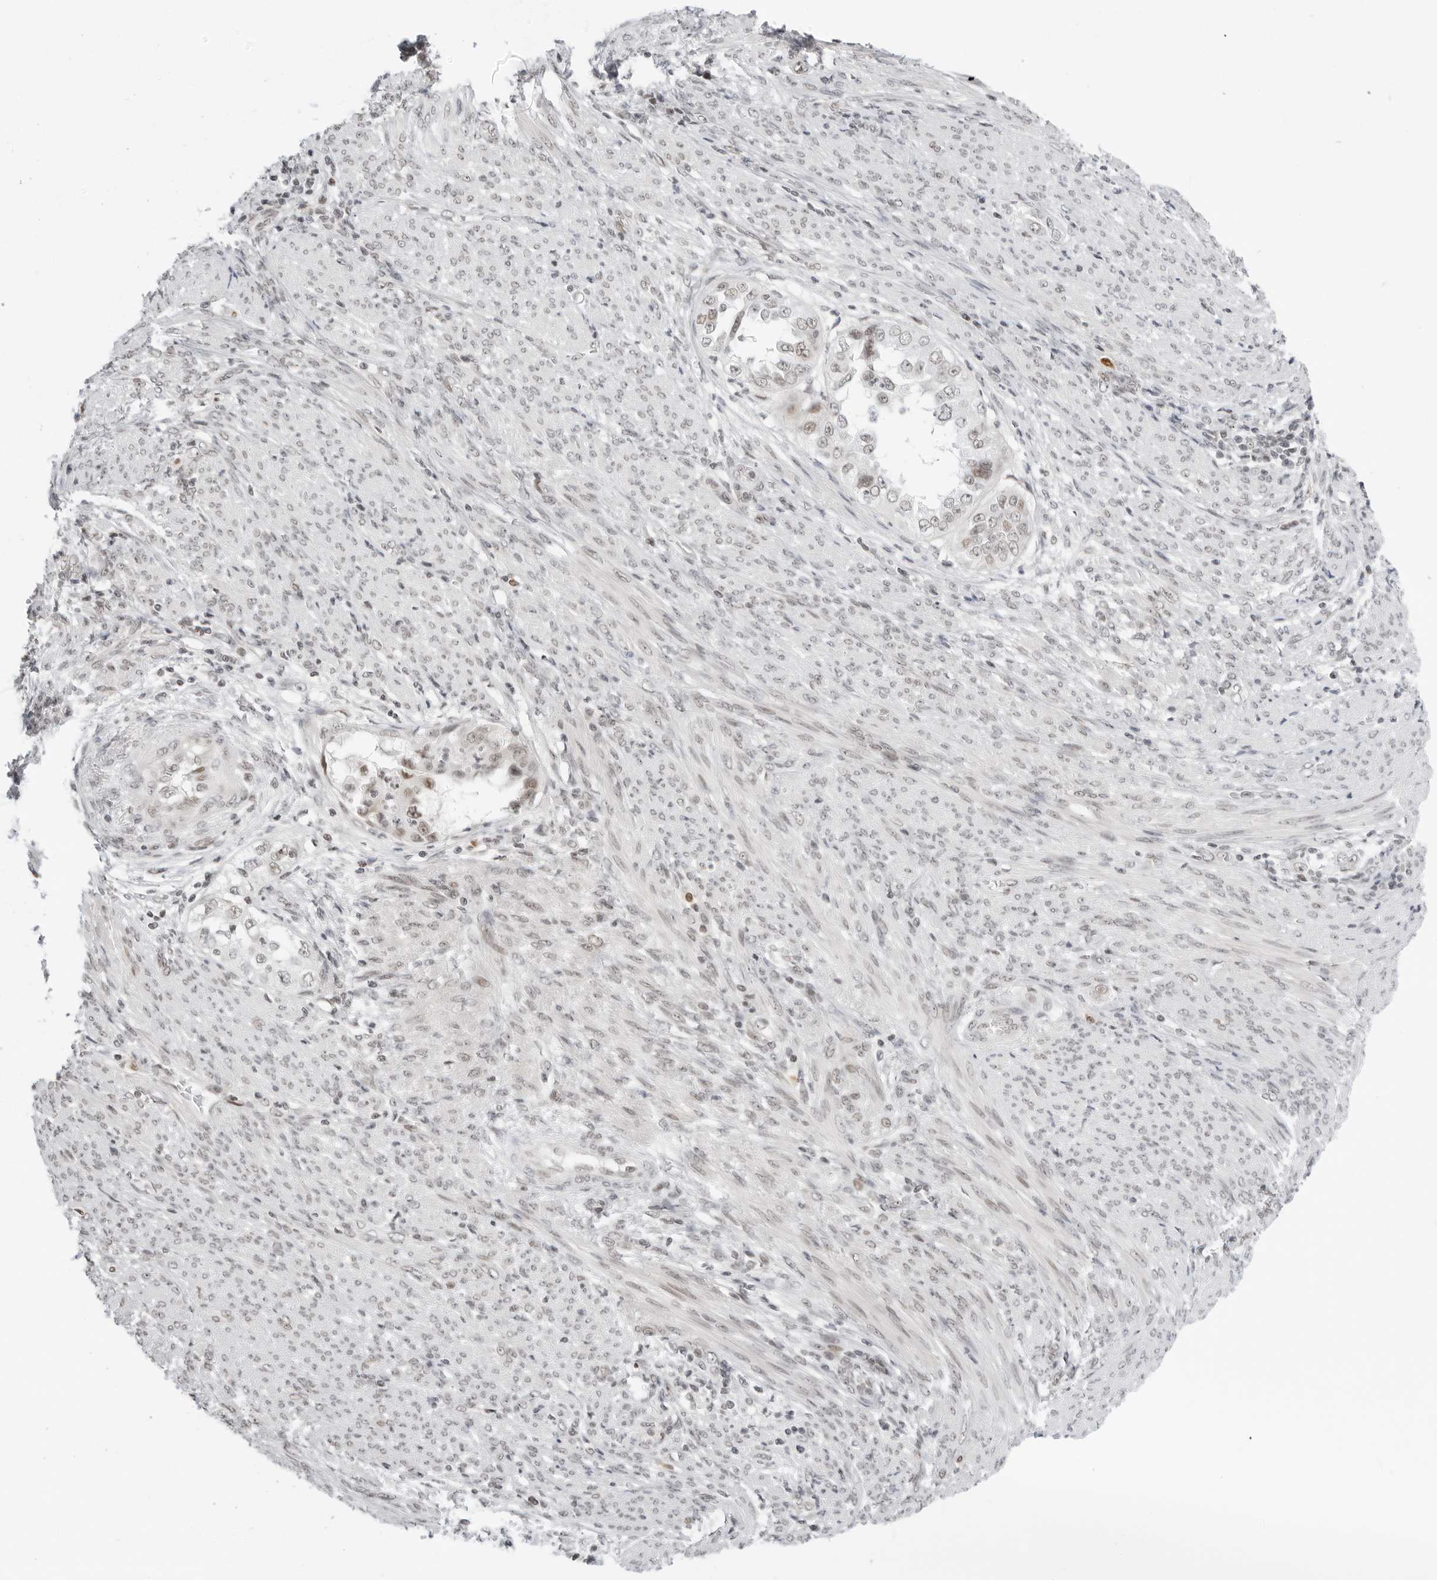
{"staining": {"intensity": "weak", "quantity": "25%-75%", "location": "nuclear"}, "tissue": "endometrial cancer", "cell_type": "Tumor cells", "image_type": "cancer", "snomed": [{"axis": "morphology", "description": "Adenocarcinoma, NOS"}, {"axis": "topography", "description": "Endometrium"}], "caption": "Immunohistochemical staining of human endometrial cancer (adenocarcinoma) demonstrates low levels of weak nuclear protein staining in about 25%-75% of tumor cells.", "gene": "MSH6", "patient": {"sex": "female", "age": 85}}